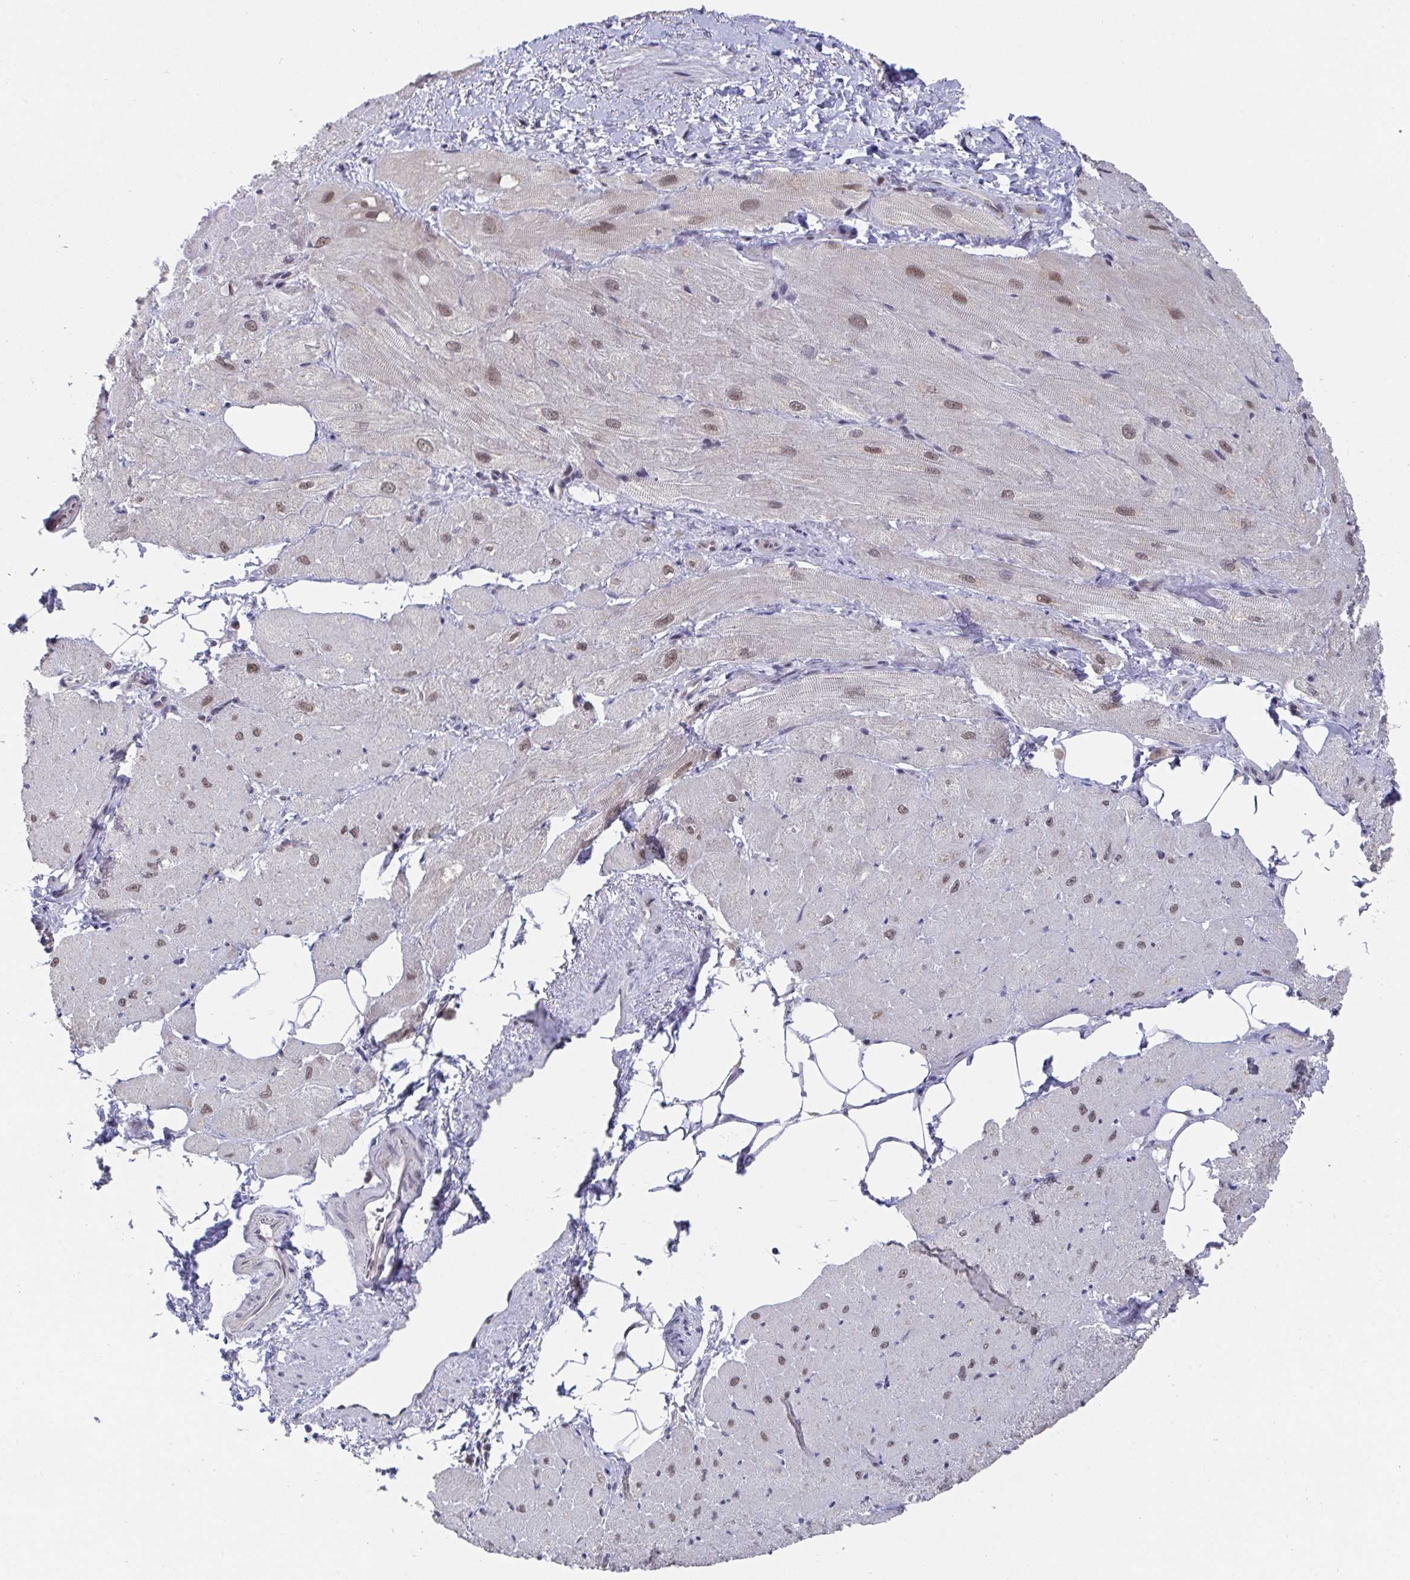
{"staining": {"intensity": "moderate", "quantity": "<25%", "location": "nuclear"}, "tissue": "heart muscle", "cell_type": "Cardiomyocytes", "image_type": "normal", "snomed": [{"axis": "morphology", "description": "Normal tissue, NOS"}, {"axis": "topography", "description": "Heart"}], "caption": "This is a micrograph of immunohistochemistry staining of benign heart muscle, which shows moderate expression in the nuclear of cardiomyocytes.", "gene": "JMJD1C", "patient": {"sex": "male", "age": 62}}